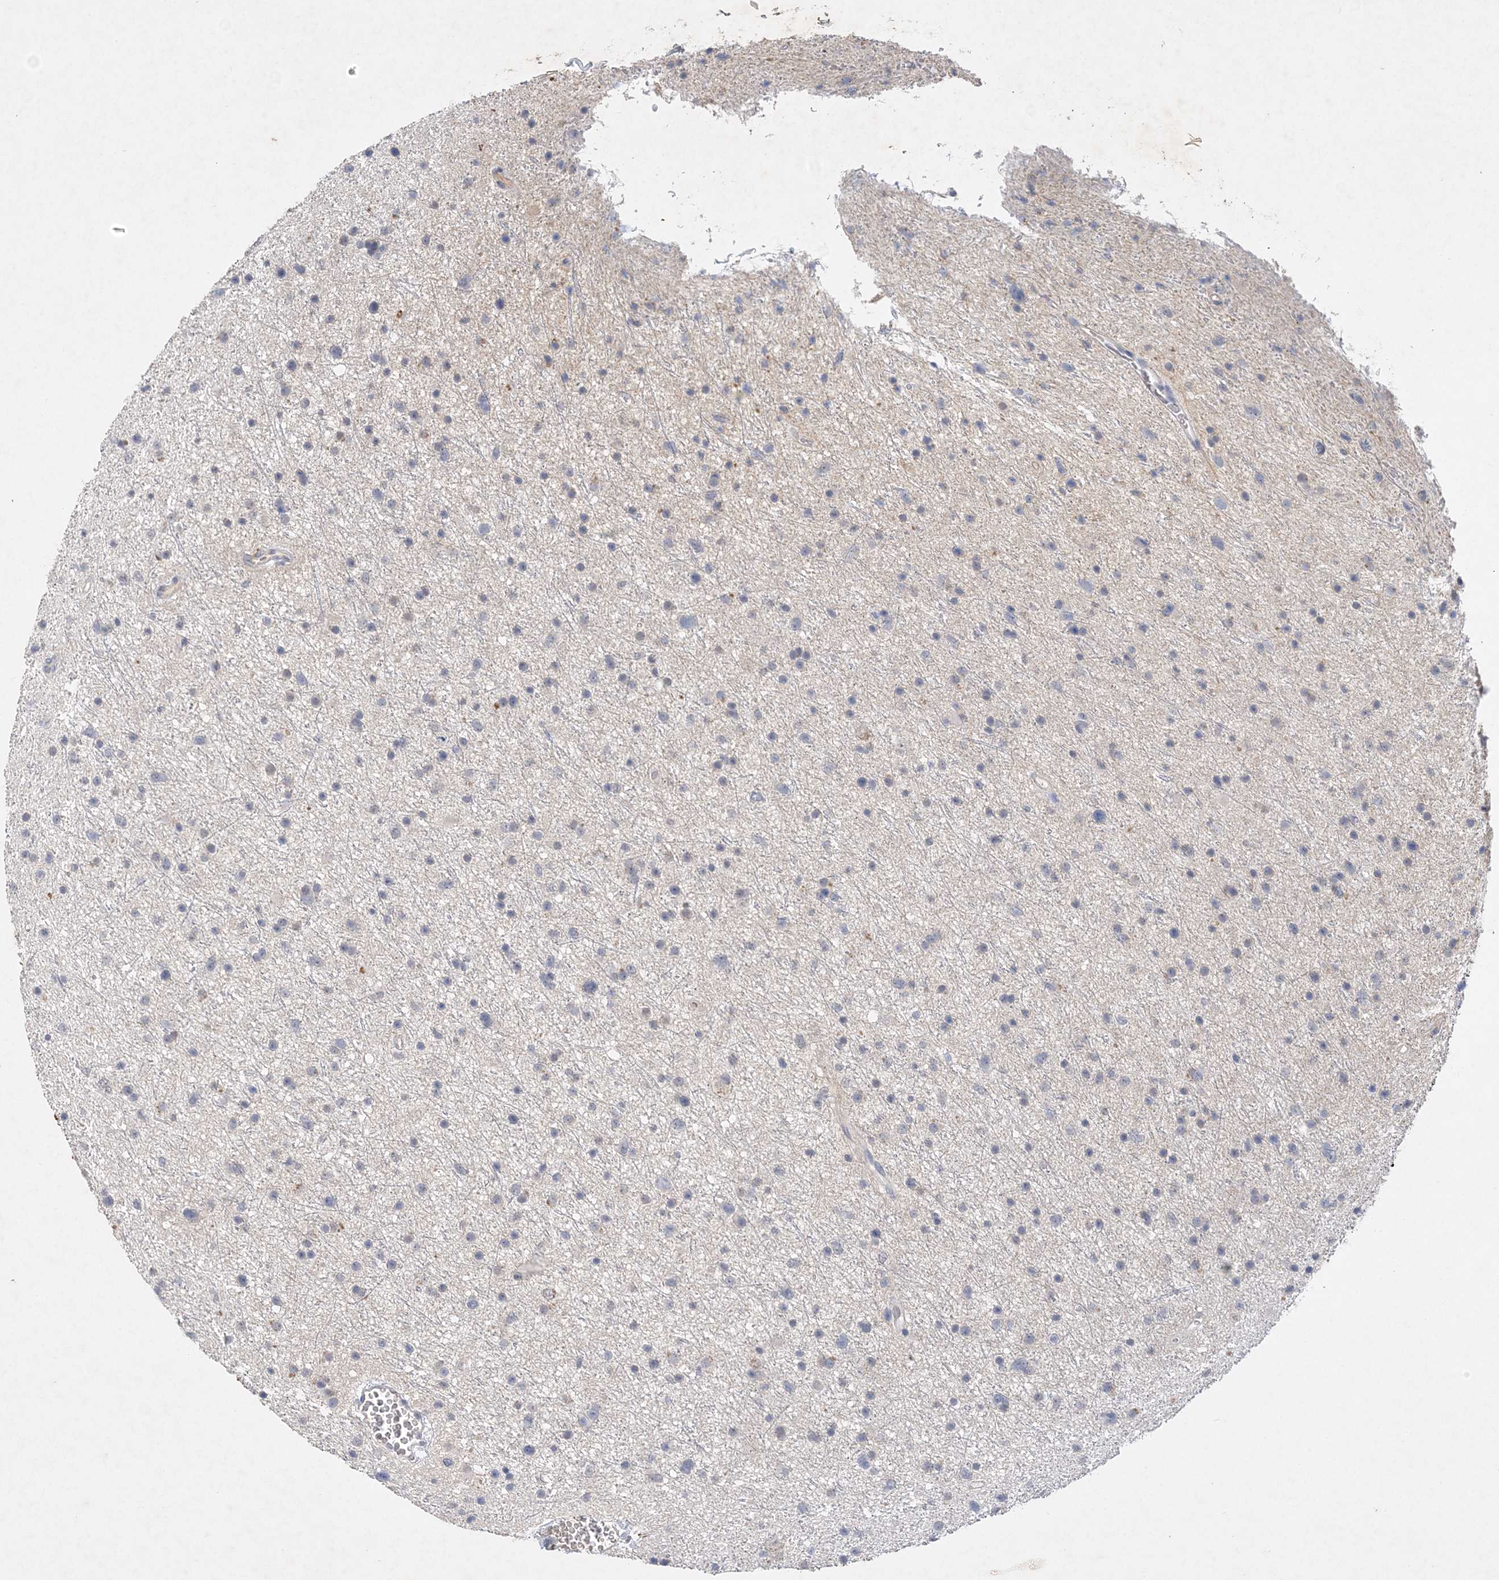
{"staining": {"intensity": "negative", "quantity": "none", "location": "none"}, "tissue": "glioma", "cell_type": "Tumor cells", "image_type": "cancer", "snomed": [{"axis": "morphology", "description": "Glioma, malignant, Low grade"}, {"axis": "topography", "description": "Cerebral cortex"}], "caption": "Malignant glioma (low-grade) was stained to show a protein in brown. There is no significant expression in tumor cells.", "gene": "C11orf58", "patient": {"sex": "female", "age": 39}}